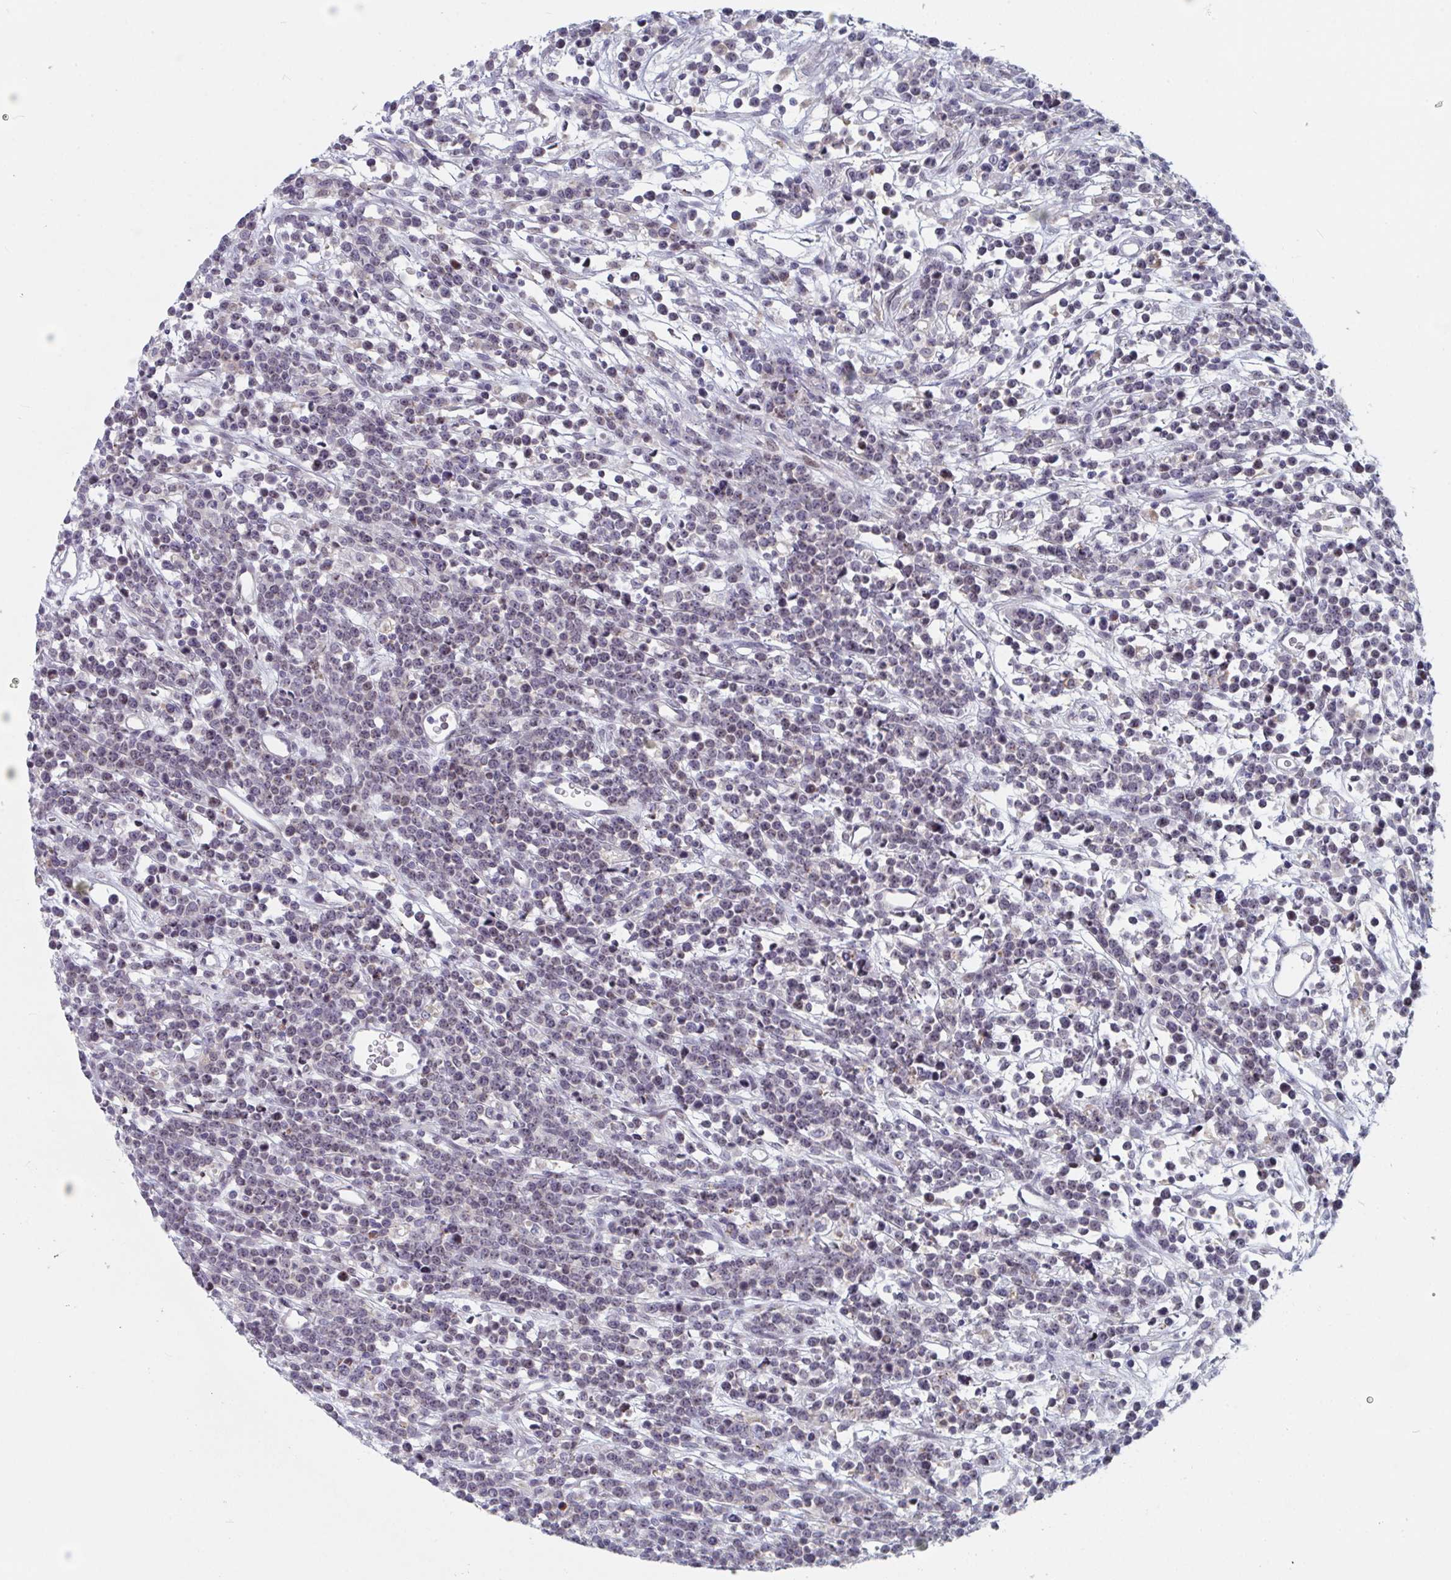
{"staining": {"intensity": "weak", "quantity": "25%-75%", "location": "nuclear"}, "tissue": "lymphoma", "cell_type": "Tumor cells", "image_type": "cancer", "snomed": [{"axis": "morphology", "description": "Malignant lymphoma, non-Hodgkin's type, High grade"}, {"axis": "topography", "description": "Ovary"}], "caption": "About 25%-75% of tumor cells in human high-grade malignant lymphoma, non-Hodgkin's type show weak nuclear protein positivity as visualized by brown immunohistochemical staining.", "gene": "CENPT", "patient": {"sex": "female", "age": 56}}